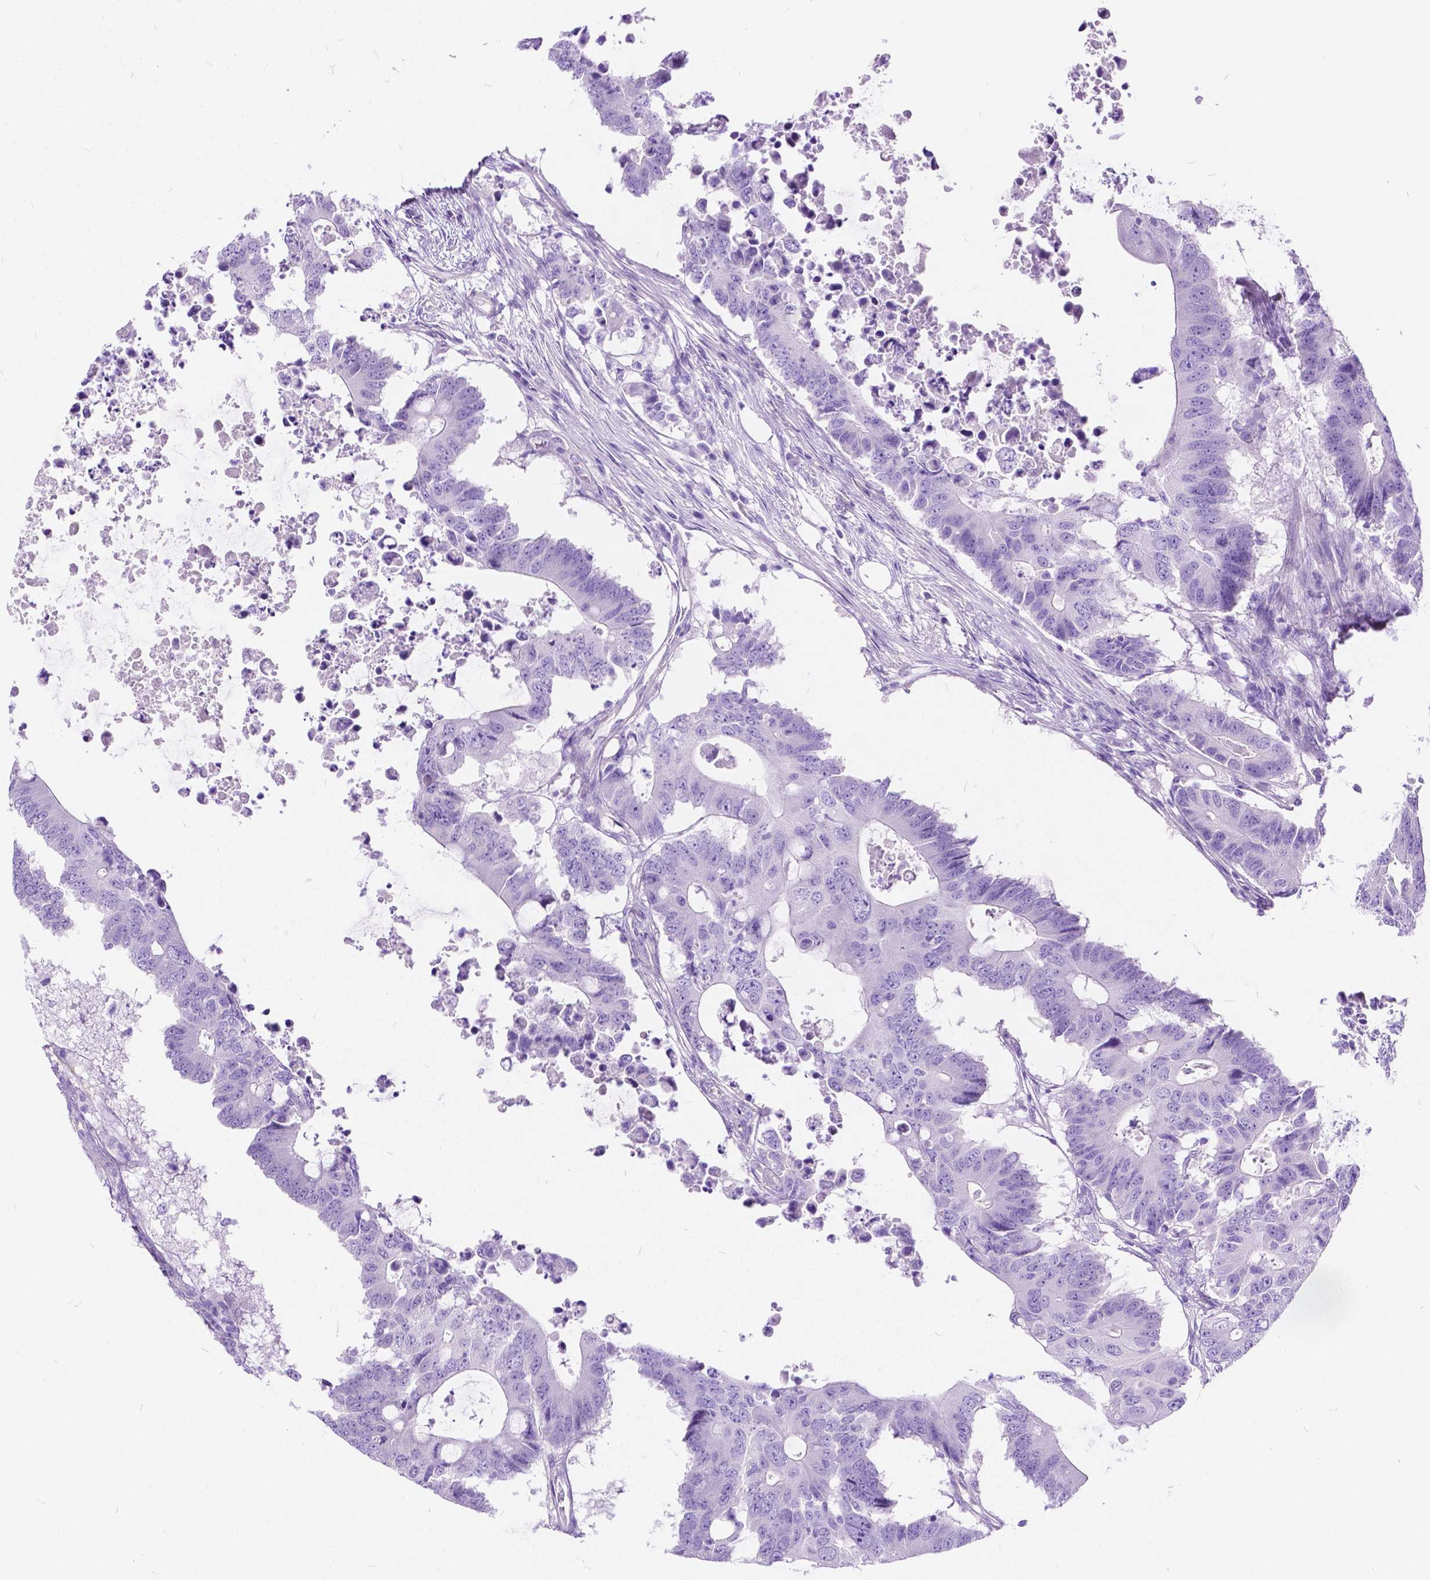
{"staining": {"intensity": "negative", "quantity": "none", "location": "none"}, "tissue": "colorectal cancer", "cell_type": "Tumor cells", "image_type": "cancer", "snomed": [{"axis": "morphology", "description": "Adenocarcinoma, NOS"}, {"axis": "topography", "description": "Colon"}], "caption": "Immunohistochemistry (IHC) photomicrograph of neoplastic tissue: human colorectal adenocarcinoma stained with DAB displays no significant protein staining in tumor cells.", "gene": "CHRM1", "patient": {"sex": "male", "age": 71}}